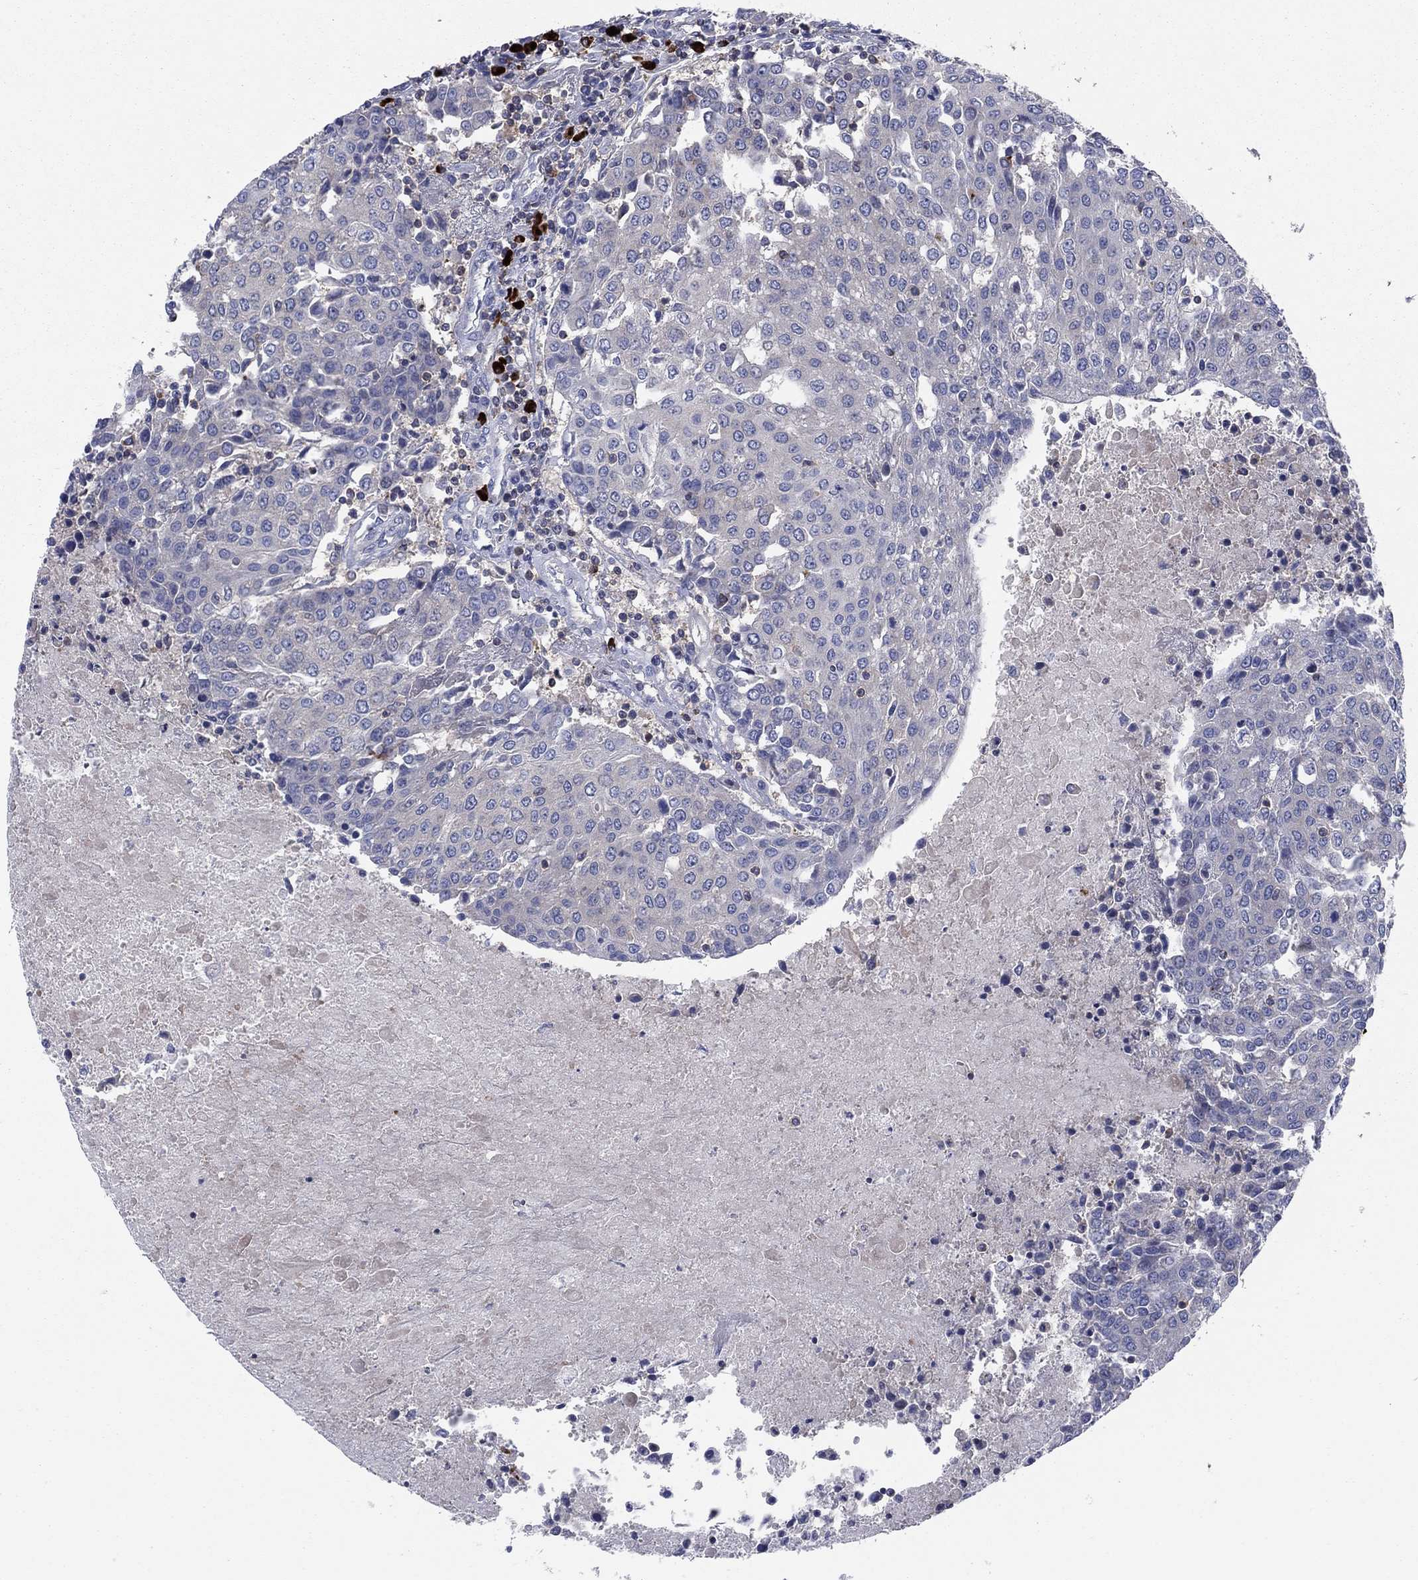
{"staining": {"intensity": "negative", "quantity": "none", "location": "none"}, "tissue": "urothelial cancer", "cell_type": "Tumor cells", "image_type": "cancer", "snomed": [{"axis": "morphology", "description": "Urothelial carcinoma, High grade"}, {"axis": "topography", "description": "Urinary bladder"}], "caption": "Tumor cells are negative for protein expression in human urothelial cancer.", "gene": "PVR", "patient": {"sex": "female", "age": 85}}